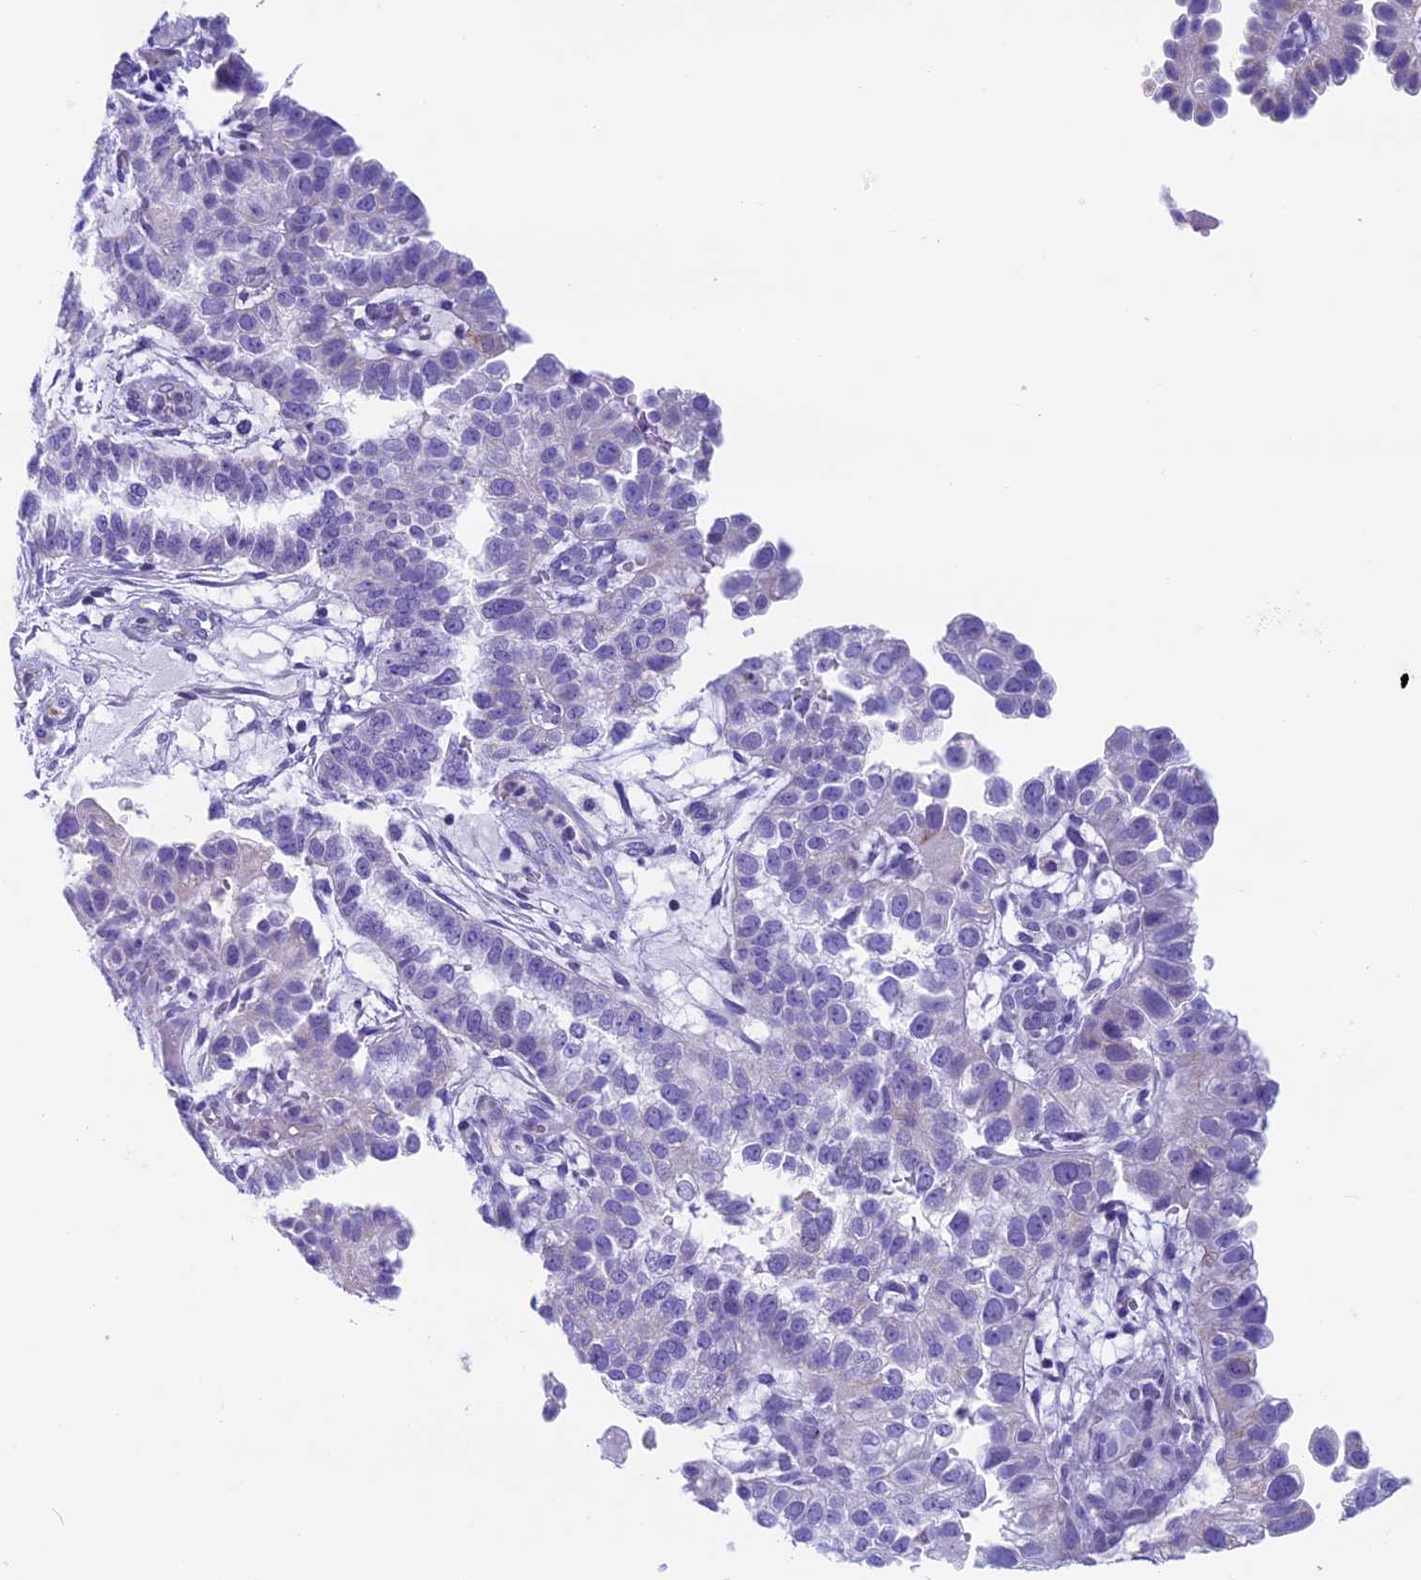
{"staining": {"intensity": "negative", "quantity": "none", "location": "none"}, "tissue": "endometrial cancer", "cell_type": "Tumor cells", "image_type": "cancer", "snomed": [{"axis": "morphology", "description": "Adenocarcinoma, NOS"}, {"axis": "topography", "description": "Endometrium"}], "caption": "Tumor cells are negative for brown protein staining in endometrial cancer.", "gene": "ZNF563", "patient": {"sex": "female", "age": 85}}